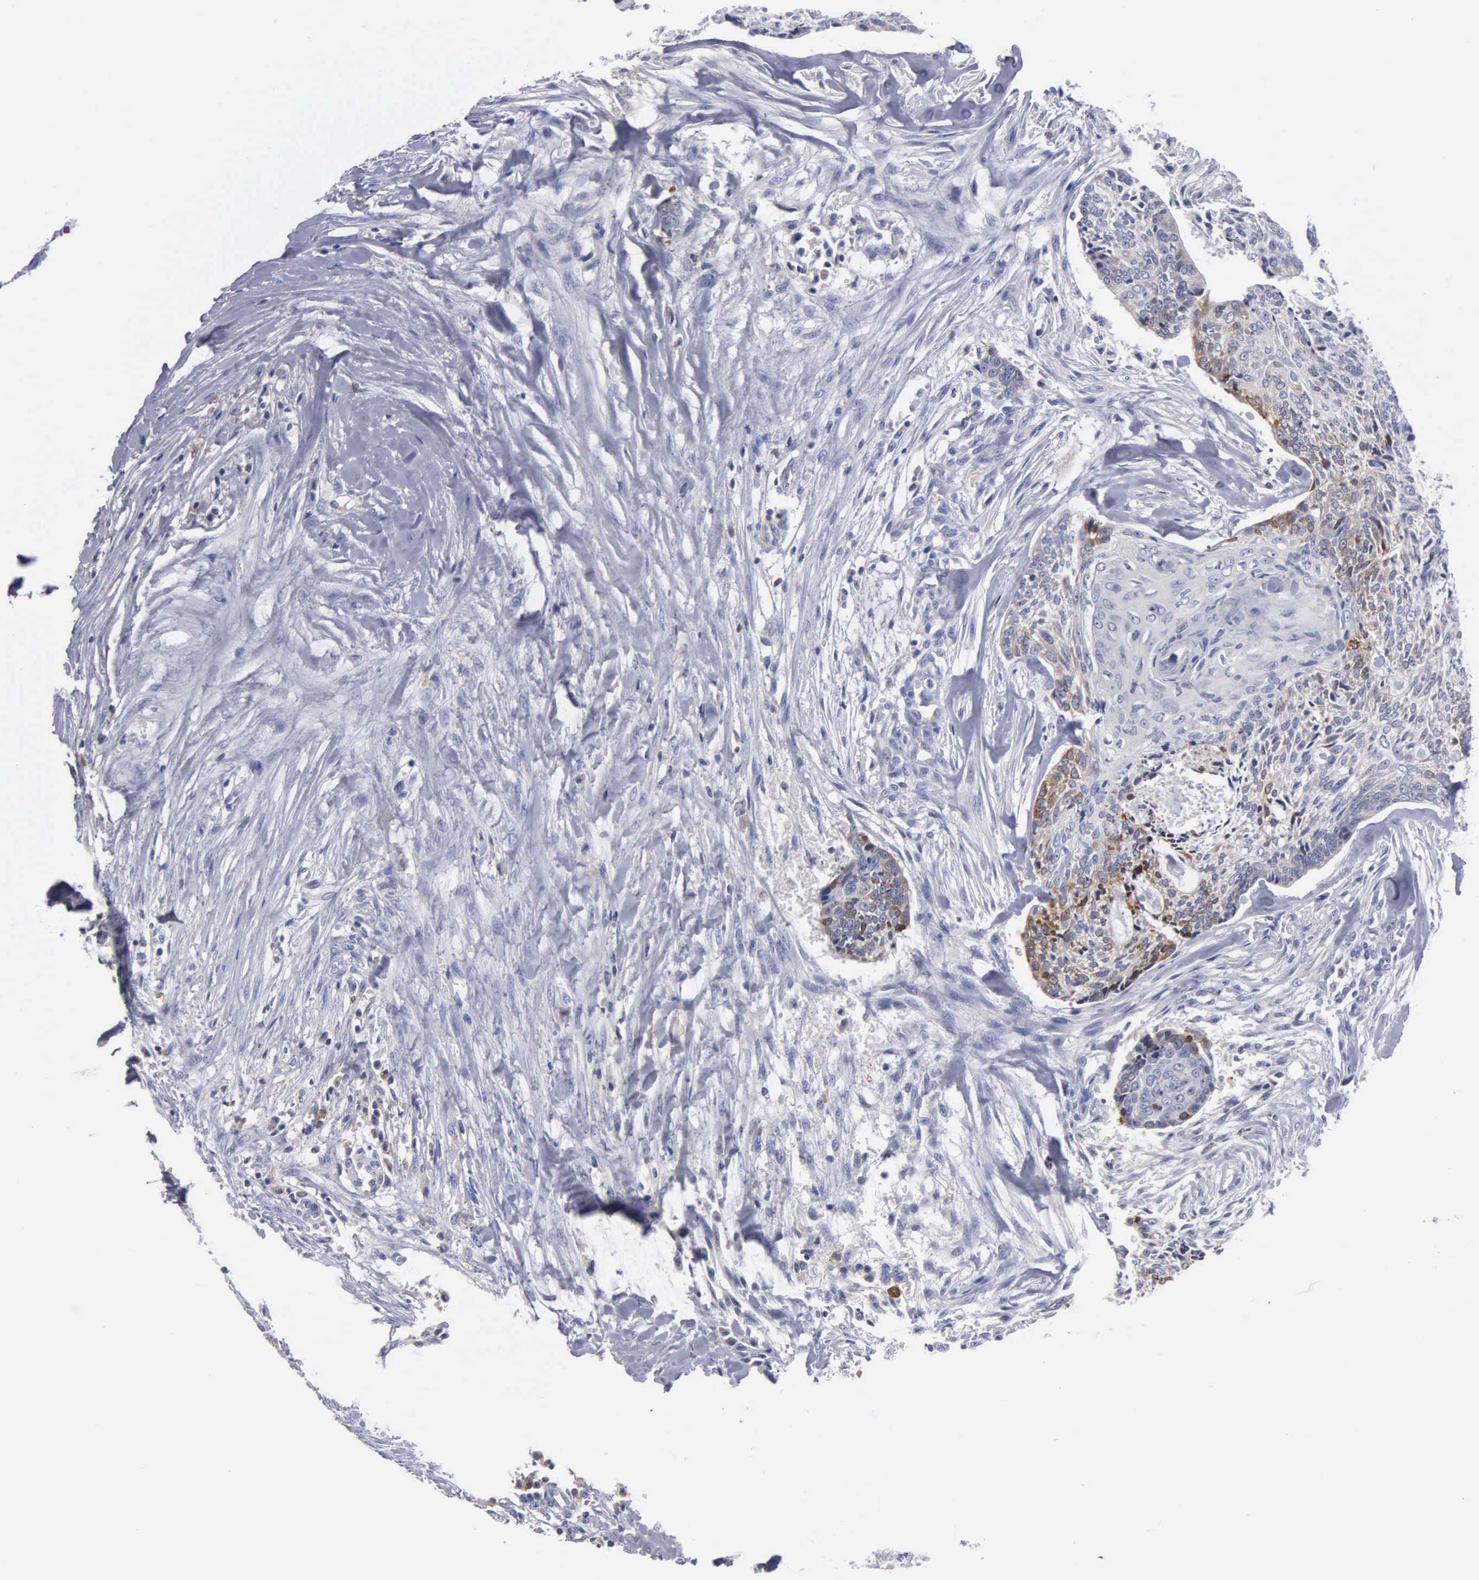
{"staining": {"intensity": "moderate", "quantity": "<25%", "location": "cytoplasmic/membranous"}, "tissue": "head and neck cancer", "cell_type": "Tumor cells", "image_type": "cancer", "snomed": [{"axis": "morphology", "description": "Squamous cell carcinoma, NOS"}, {"axis": "topography", "description": "Salivary gland"}, {"axis": "topography", "description": "Head-Neck"}], "caption": "Head and neck cancer (squamous cell carcinoma) tissue displays moderate cytoplasmic/membranous positivity in about <25% of tumor cells, visualized by immunohistochemistry.", "gene": "PTGS2", "patient": {"sex": "male", "age": 70}}